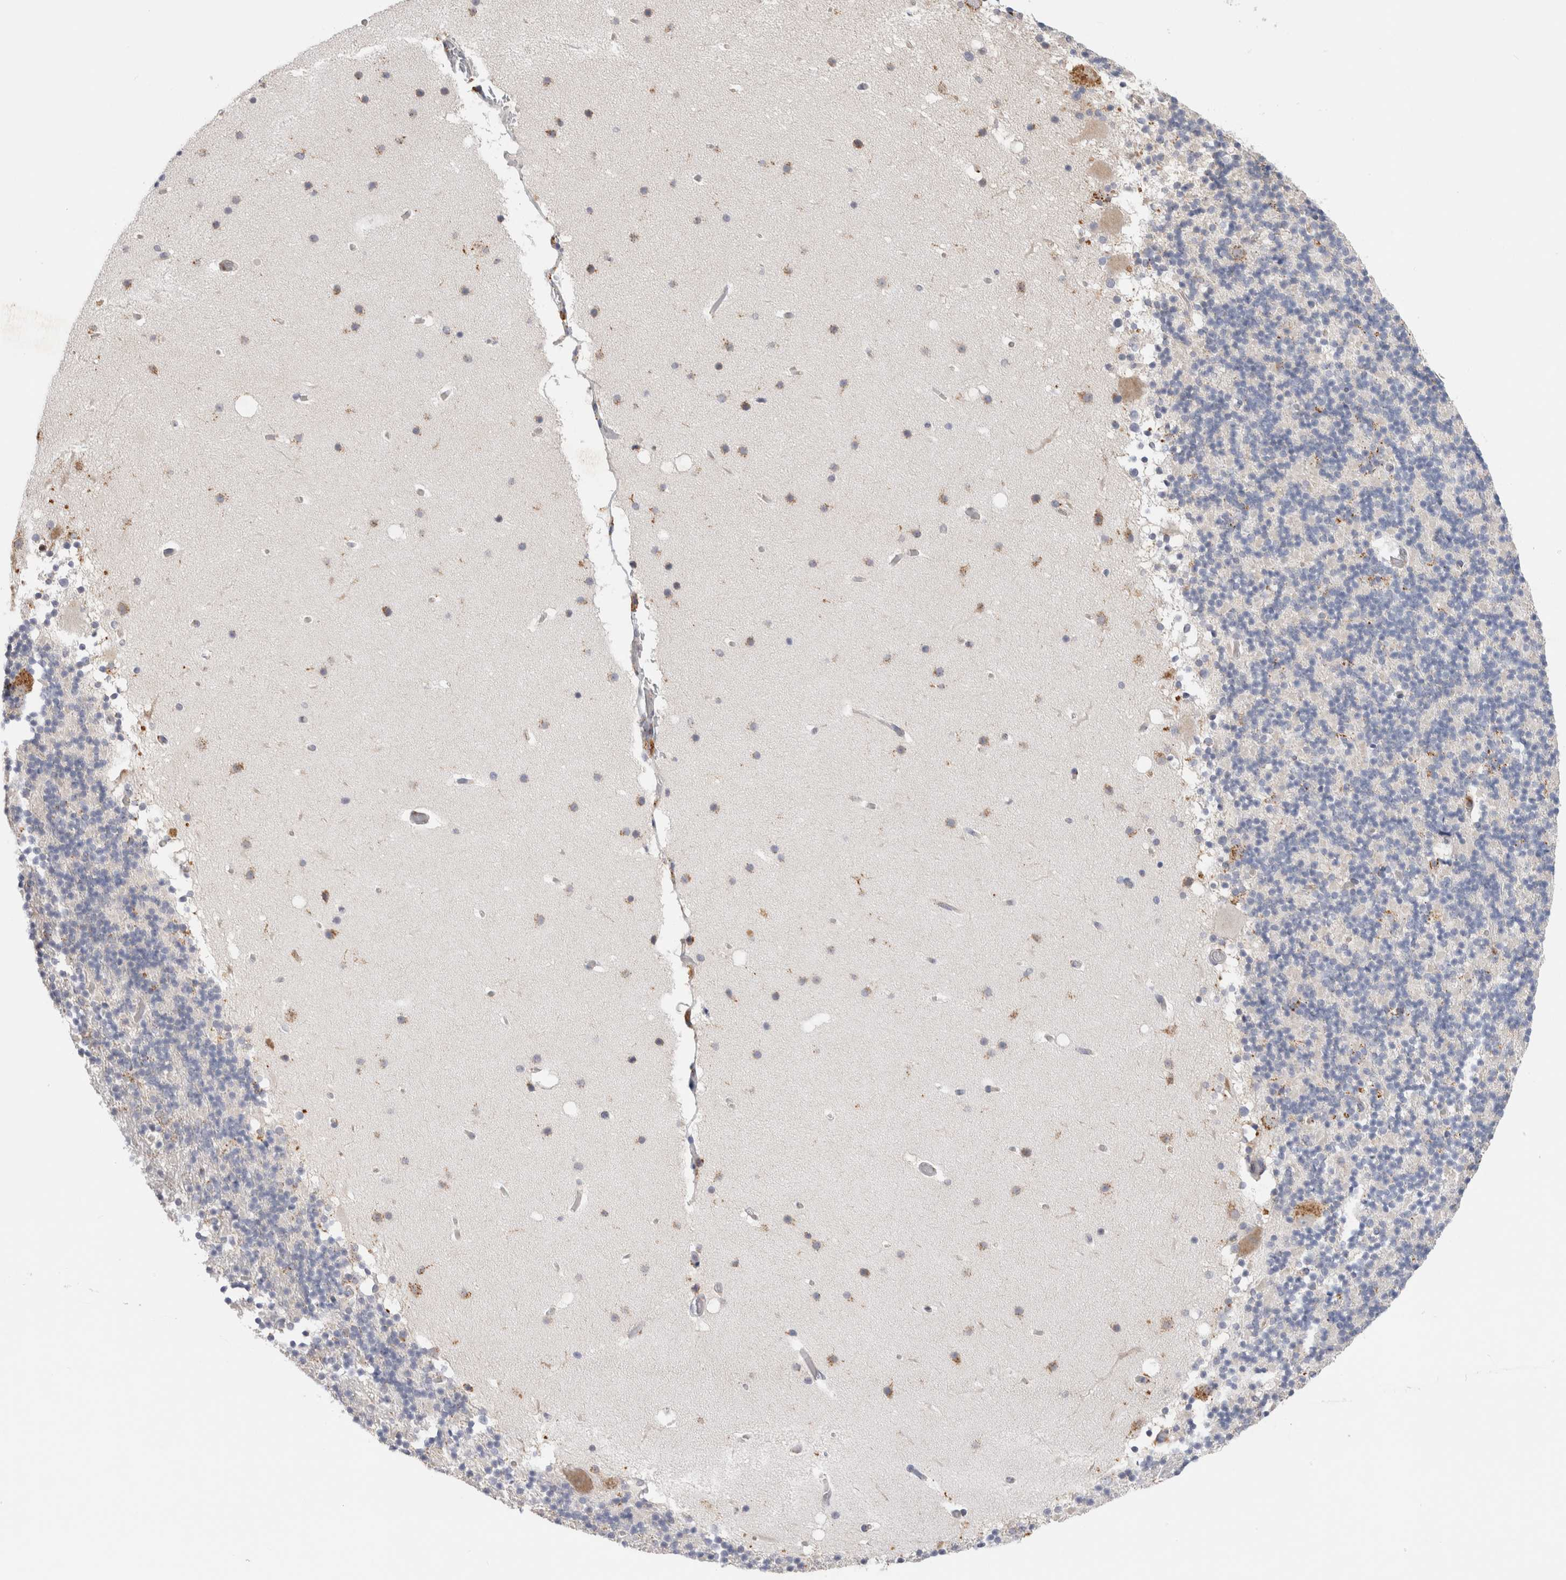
{"staining": {"intensity": "negative", "quantity": "none", "location": "none"}, "tissue": "cerebellum", "cell_type": "Cells in granular layer", "image_type": "normal", "snomed": [{"axis": "morphology", "description": "Normal tissue, NOS"}, {"axis": "topography", "description": "Cerebellum"}], "caption": "The histopathology image shows no staining of cells in granular layer in benign cerebellum.", "gene": "GNS", "patient": {"sex": "male", "age": 57}}